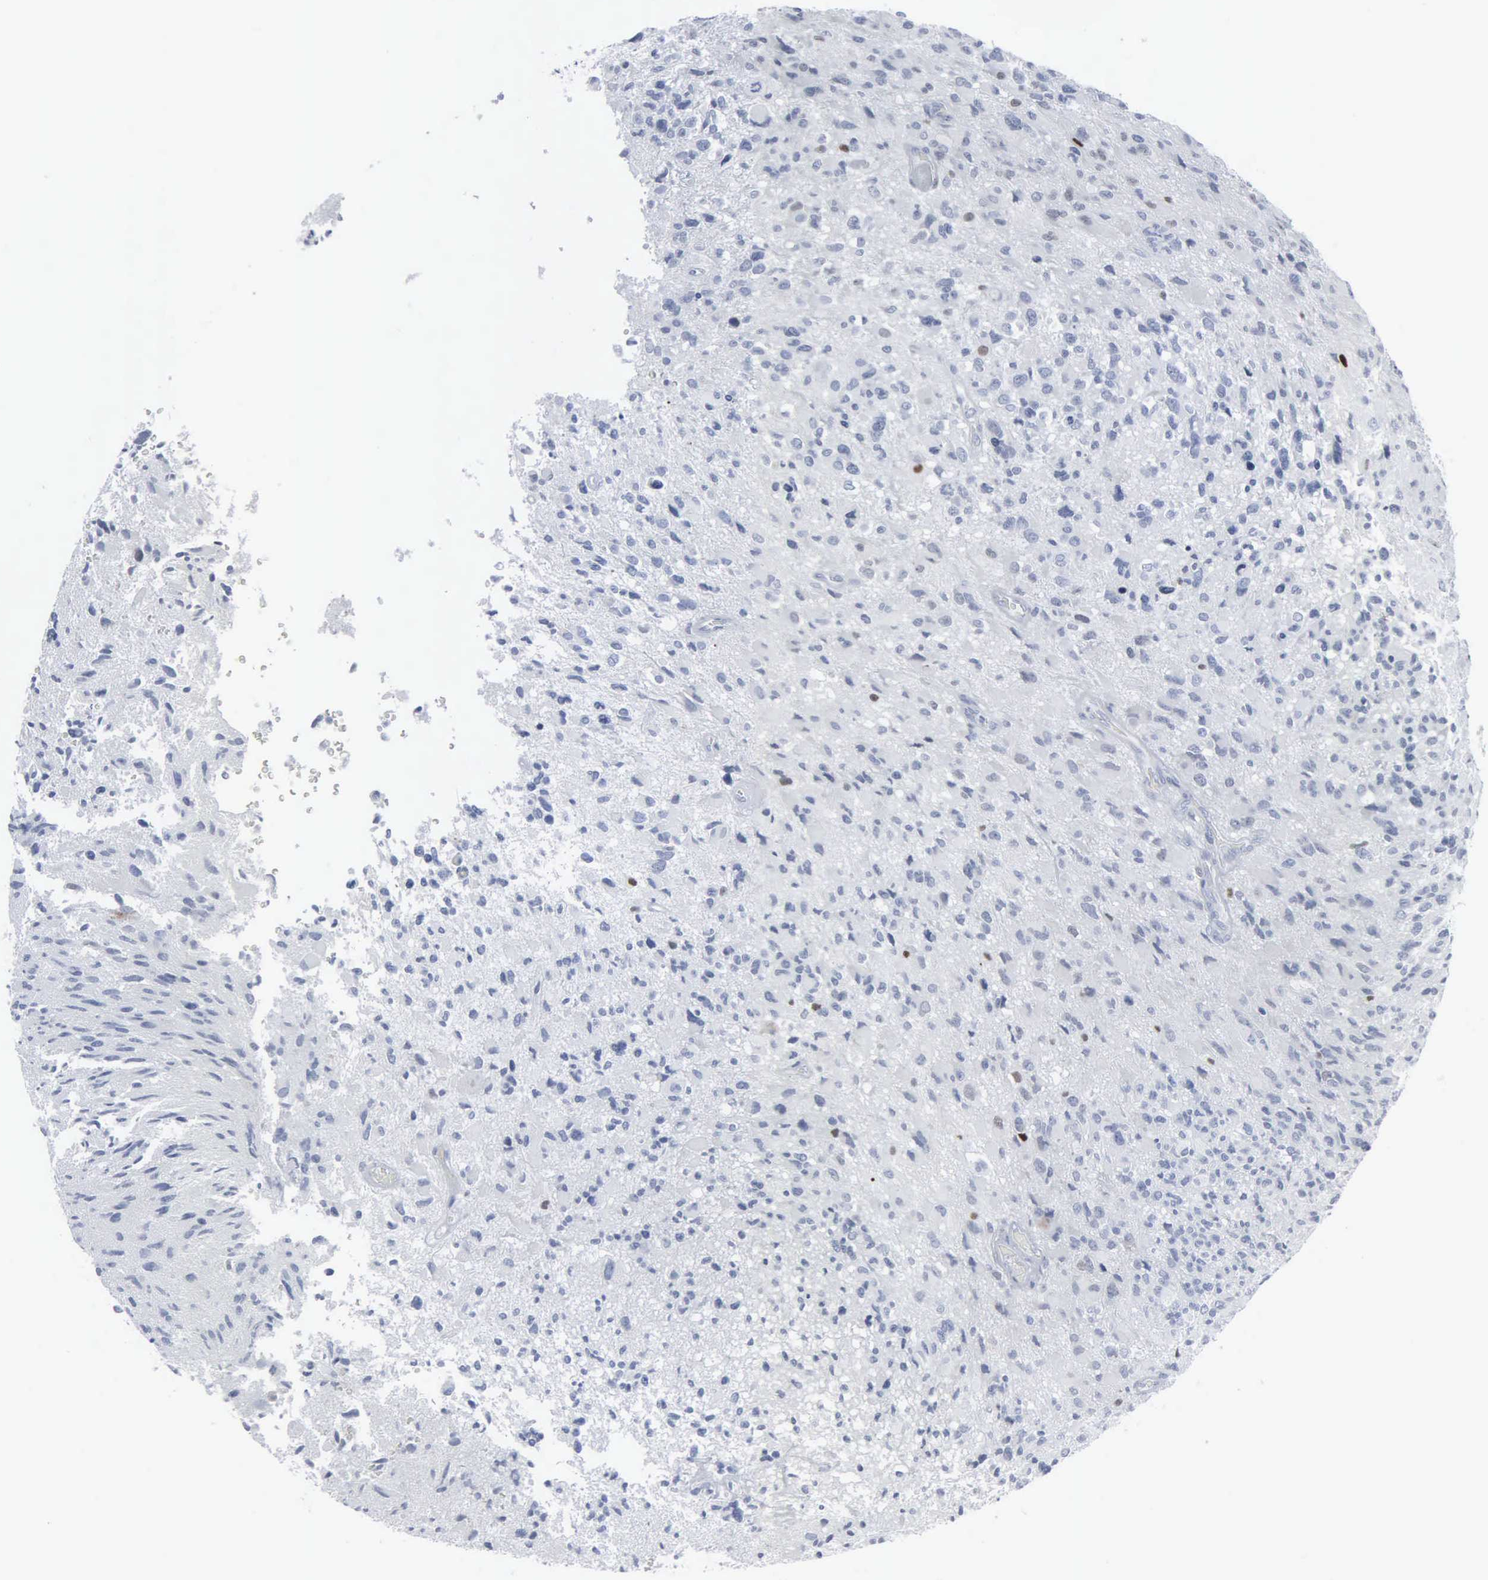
{"staining": {"intensity": "negative", "quantity": "none", "location": "none"}, "tissue": "glioma", "cell_type": "Tumor cells", "image_type": "cancer", "snomed": [{"axis": "morphology", "description": "Glioma, malignant, High grade"}, {"axis": "topography", "description": "Brain"}], "caption": "The immunohistochemistry photomicrograph has no significant positivity in tumor cells of malignant glioma (high-grade) tissue.", "gene": "CCND3", "patient": {"sex": "male", "age": 69}}